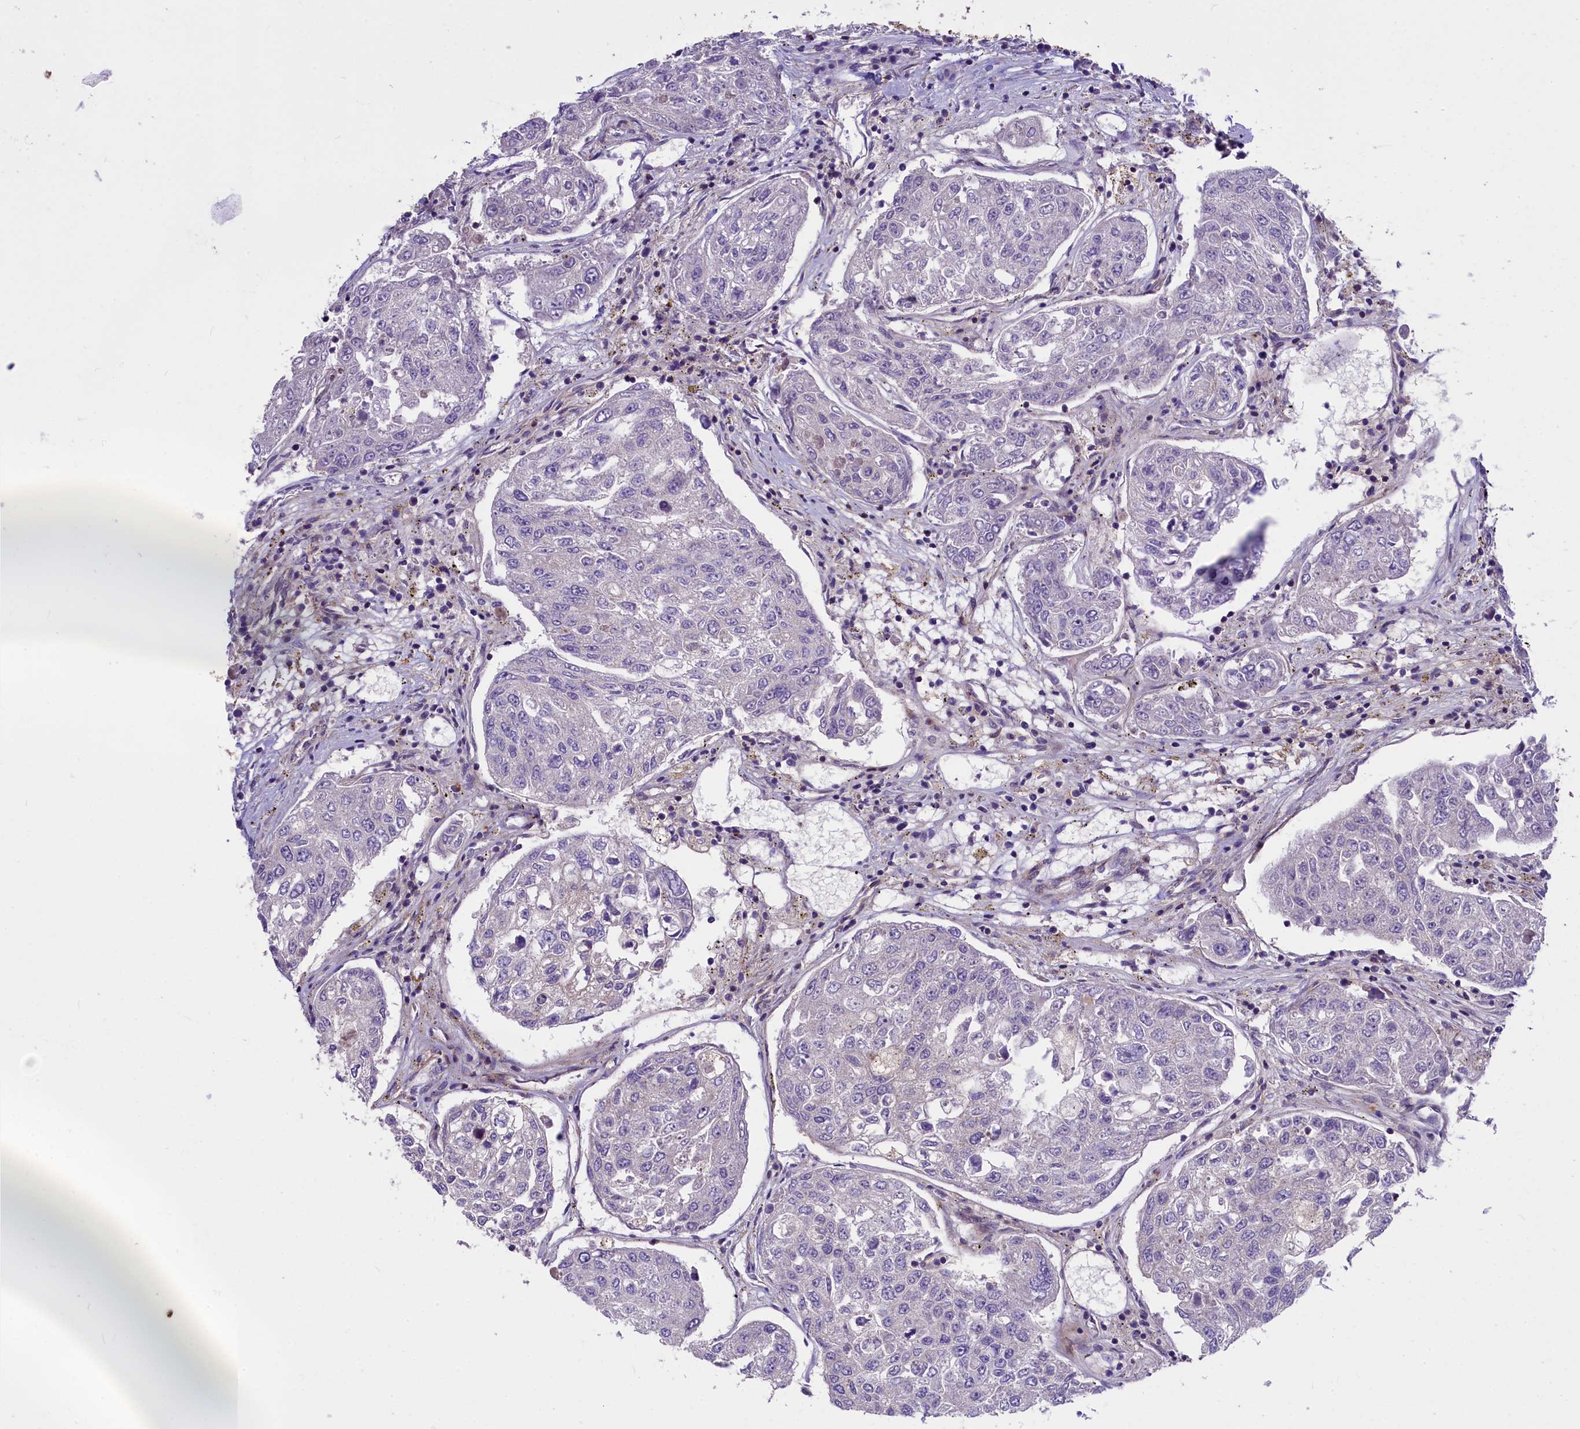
{"staining": {"intensity": "negative", "quantity": "none", "location": "none"}, "tissue": "urothelial cancer", "cell_type": "Tumor cells", "image_type": "cancer", "snomed": [{"axis": "morphology", "description": "Urothelial carcinoma, High grade"}, {"axis": "topography", "description": "Lymph node"}, {"axis": "topography", "description": "Urinary bladder"}], "caption": "This is a histopathology image of immunohistochemistry (IHC) staining of urothelial carcinoma (high-grade), which shows no positivity in tumor cells. Nuclei are stained in blue.", "gene": "MED20", "patient": {"sex": "male", "age": 51}}